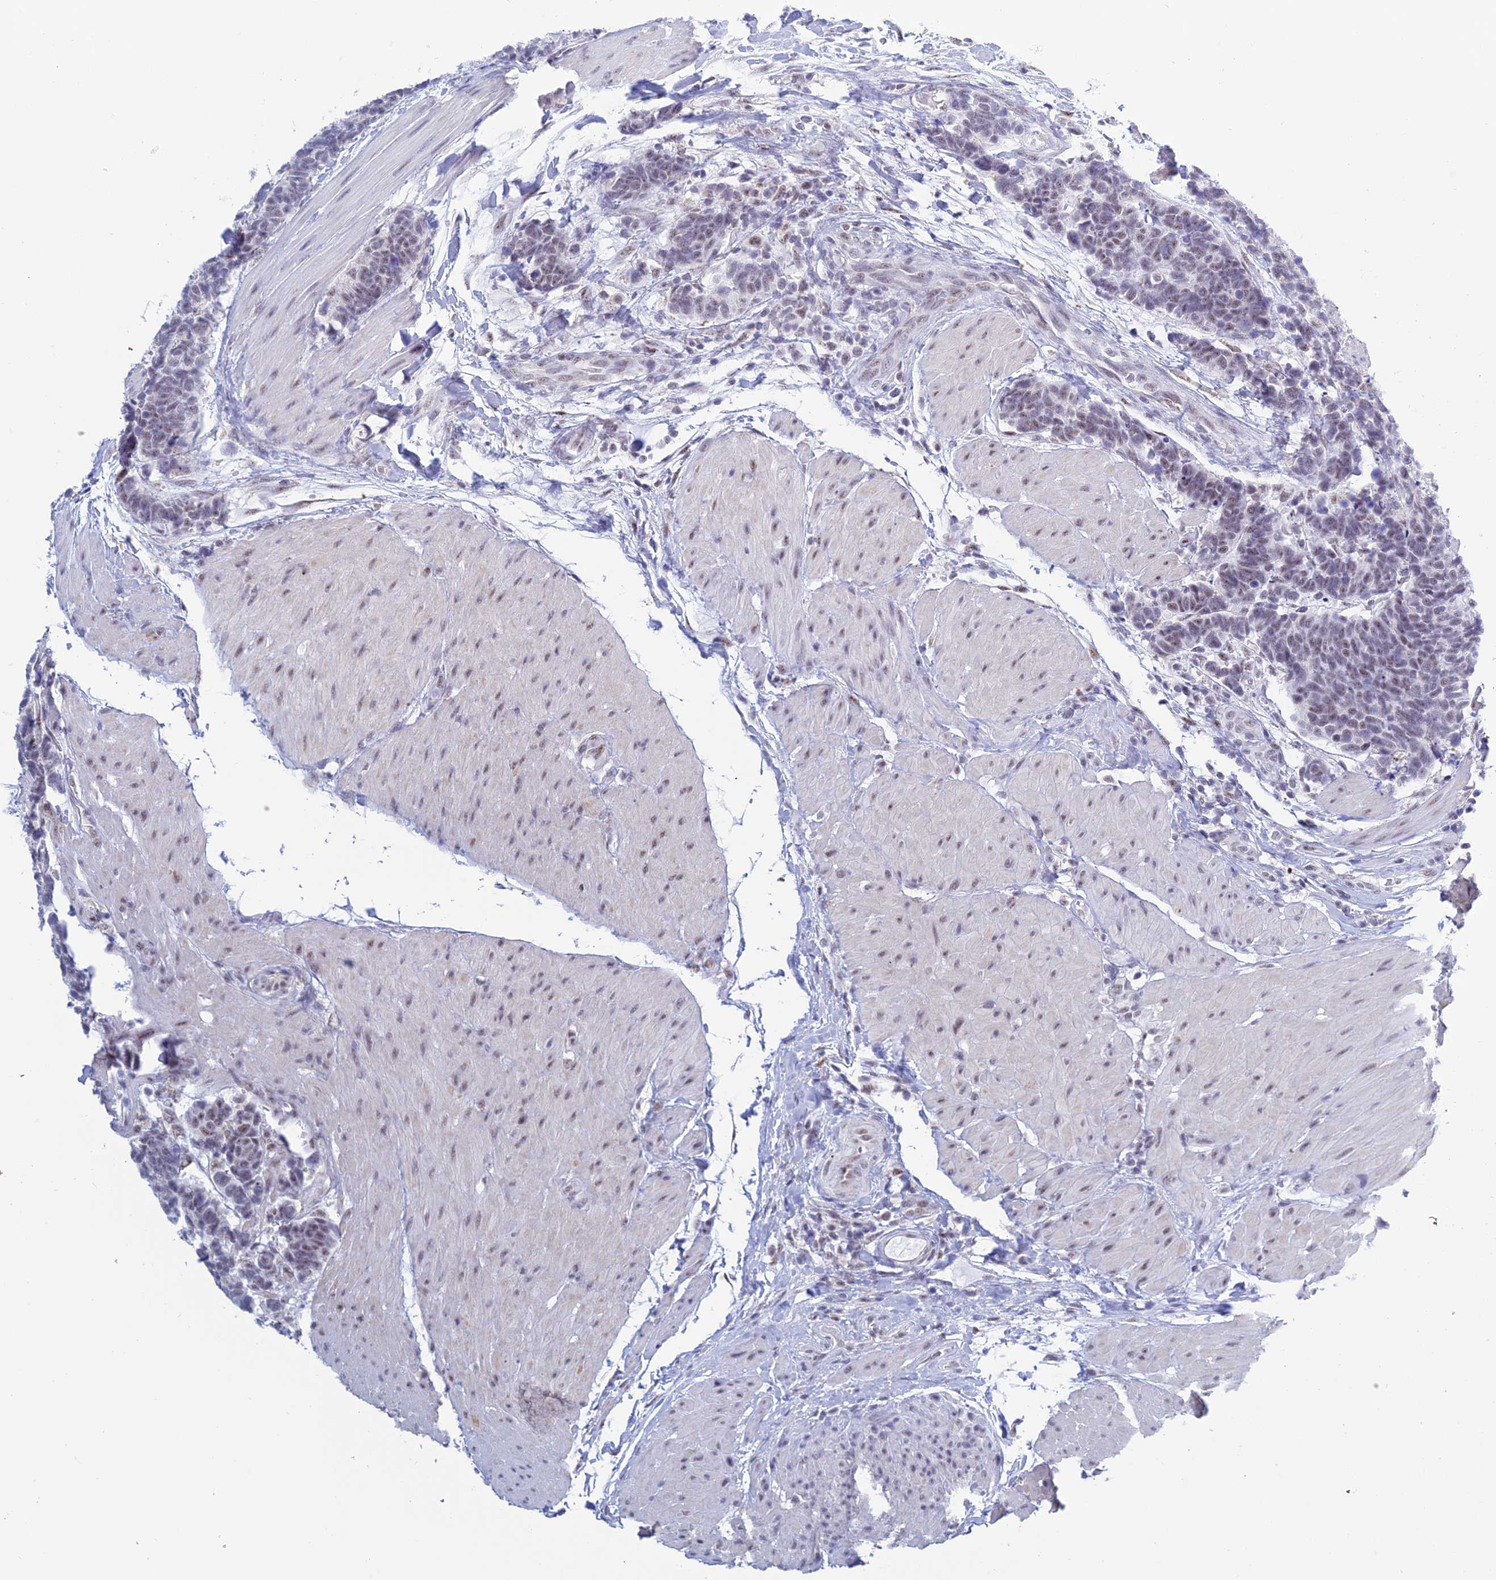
{"staining": {"intensity": "weak", "quantity": ">75%", "location": "nuclear"}, "tissue": "carcinoid", "cell_type": "Tumor cells", "image_type": "cancer", "snomed": [{"axis": "morphology", "description": "Carcinoma, NOS"}, {"axis": "morphology", "description": "Carcinoid, malignant, NOS"}, {"axis": "topography", "description": "Urinary bladder"}], "caption": "Carcinoid (malignant) stained with immunohistochemistry (IHC) displays weak nuclear positivity in approximately >75% of tumor cells. (DAB (3,3'-diaminobenzidine) IHC, brown staining for protein, blue staining for nuclei).", "gene": "KLF14", "patient": {"sex": "male", "age": 57}}